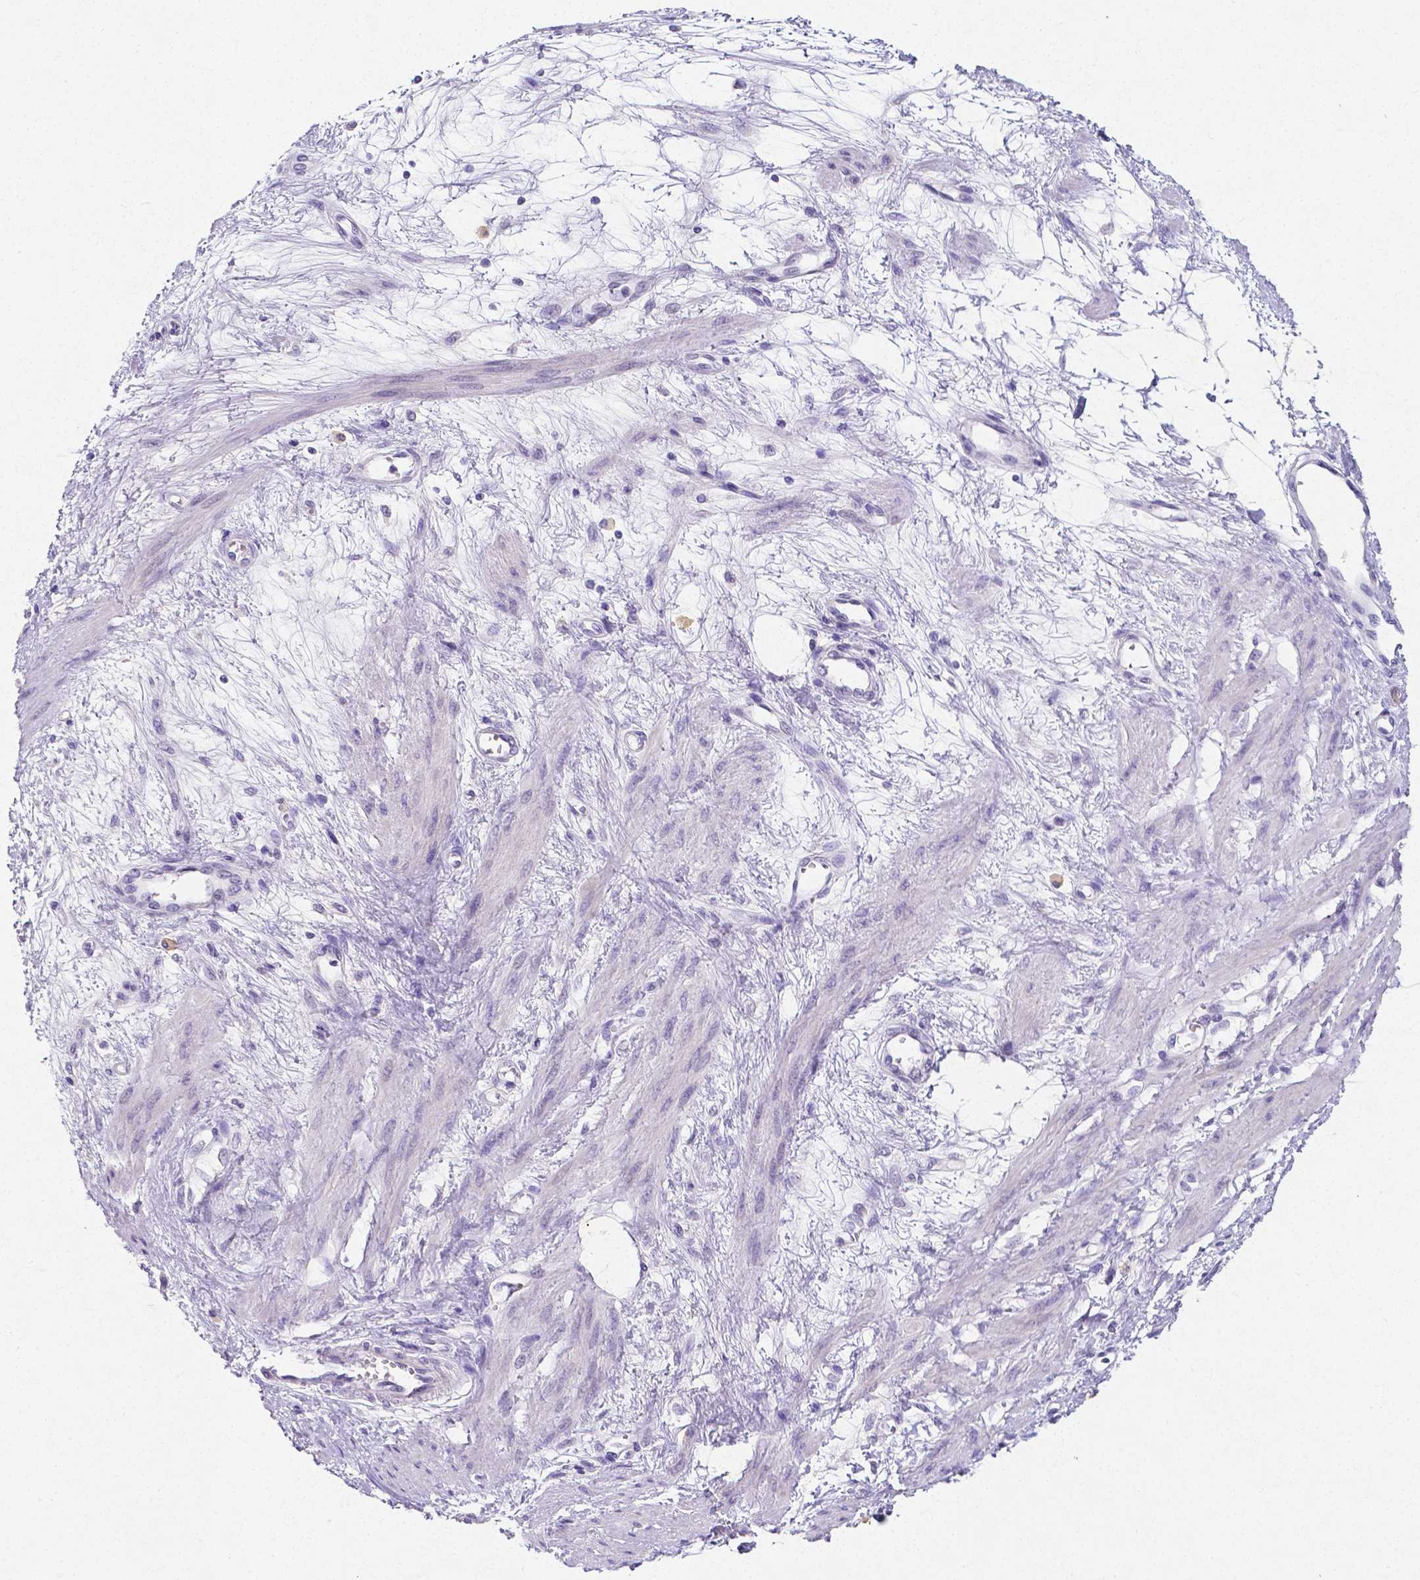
{"staining": {"intensity": "negative", "quantity": "none", "location": "none"}, "tissue": "smooth muscle", "cell_type": "Smooth muscle cells", "image_type": "normal", "snomed": [{"axis": "morphology", "description": "Normal tissue, NOS"}, {"axis": "topography", "description": "Smooth muscle"}, {"axis": "topography", "description": "Uterus"}], "caption": "IHC photomicrograph of normal smooth muscle stained for a protein (brown), which exhibits no positivity in smooth muscle cells. Nuclei are stained in blue.", "gene": "SATB2", "patient": {"sex": "female", "age": 39}}